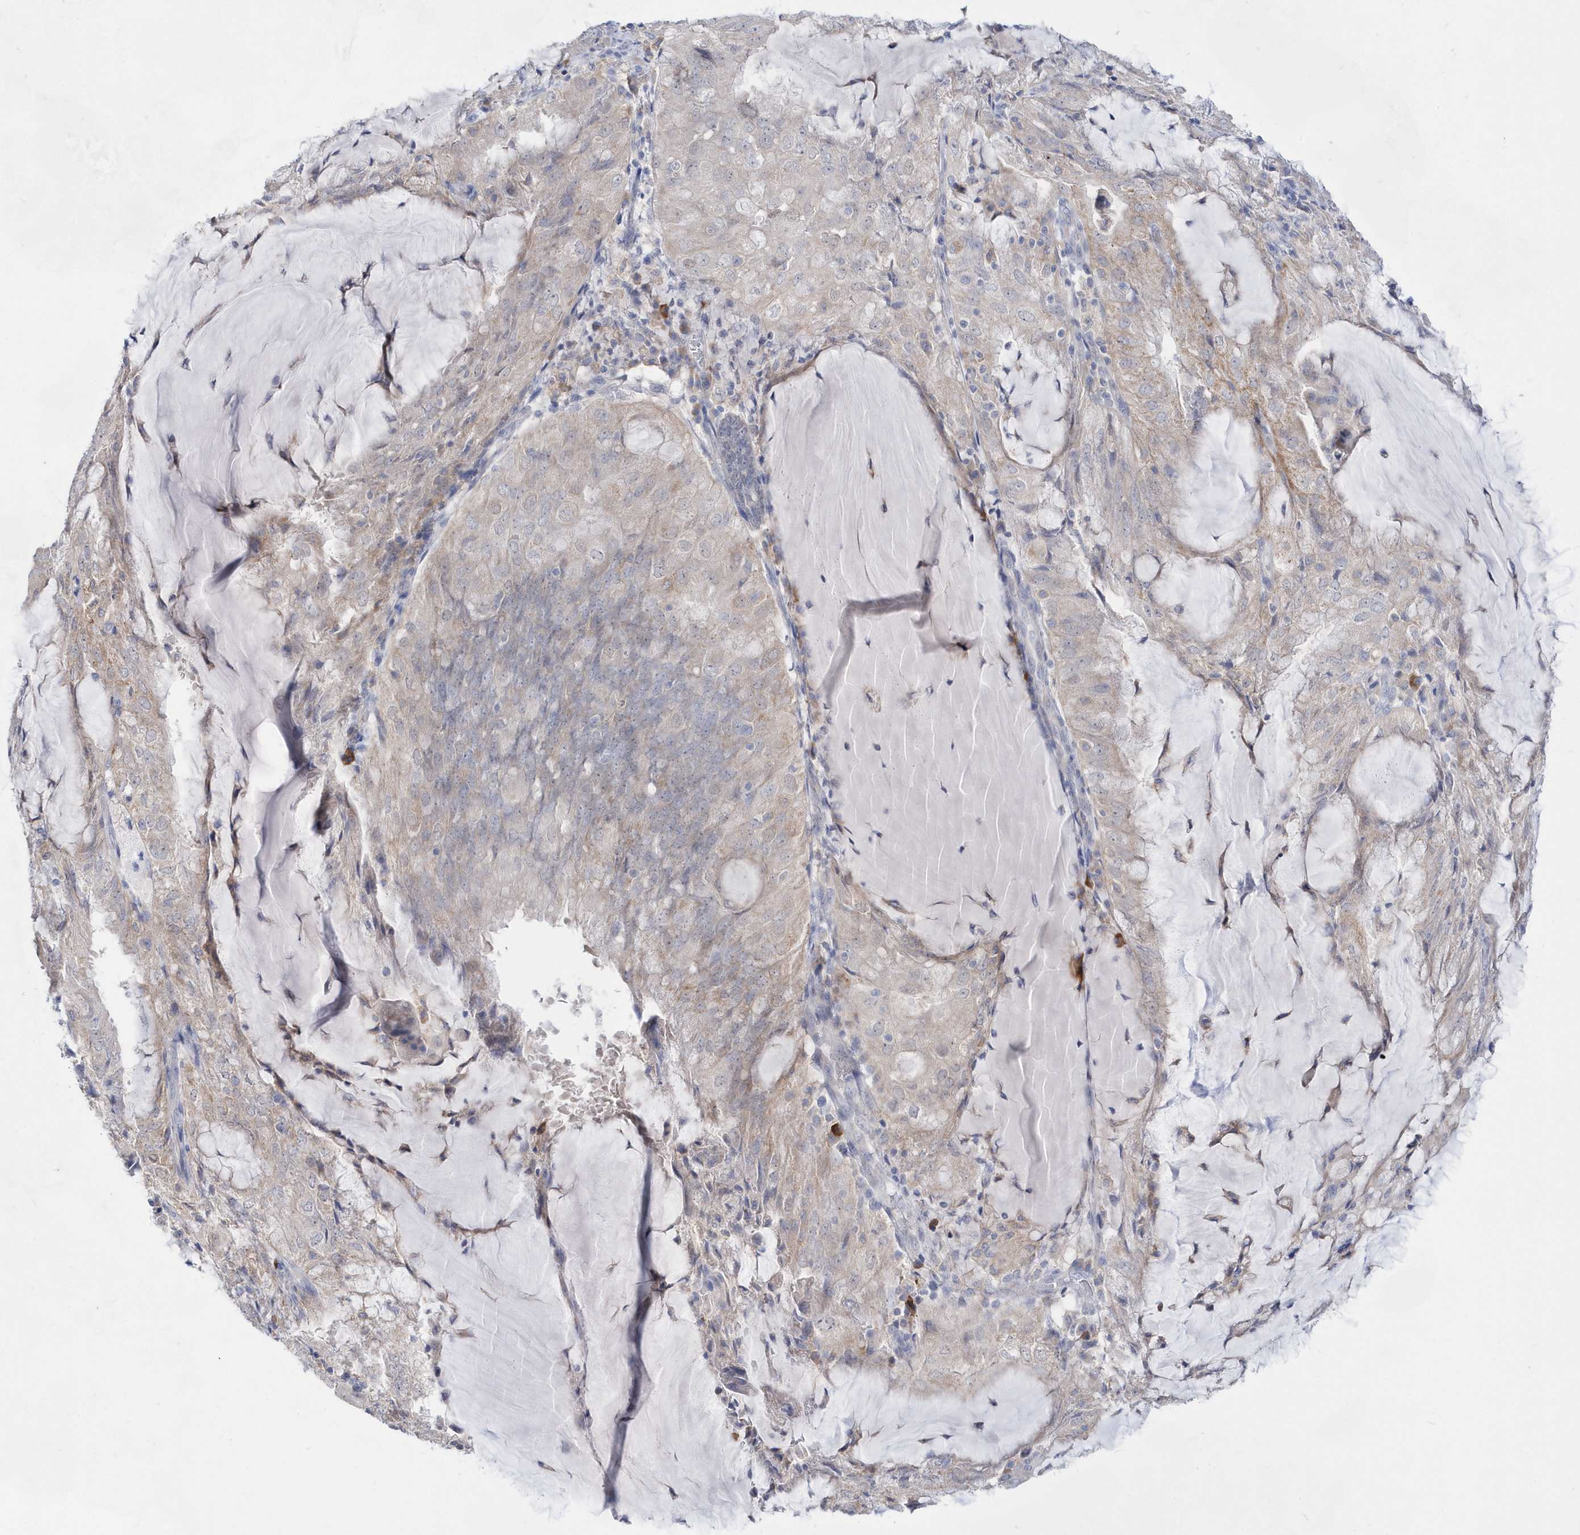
{"staining": {"intensity": "weak", "quantity": ">75%", "location": "cytoplasmic/membranous"}, "tissue": "endometrial cancer", "cell_type": "Tumor cells", "image_type": "cancer", "snomed": [{"axis": "morphology", "description": "Adenocarcinoma, NOS"}, {"axis": "topography", "description": "Endometrium"}], "caption": "High-magnification brightfield microscopy of endometrial cancer (adenocarcinoma) stained with DAB (3,3'-diaminobenzidine) (brown) and counterstained with hematoxylin (blue). tumor cells exhibit weak cytoplasmic/membranous positivity is seen in approximately>75% of cells.", "gene": "BDH2", "patient": {"sex": "female", "age": 81}}